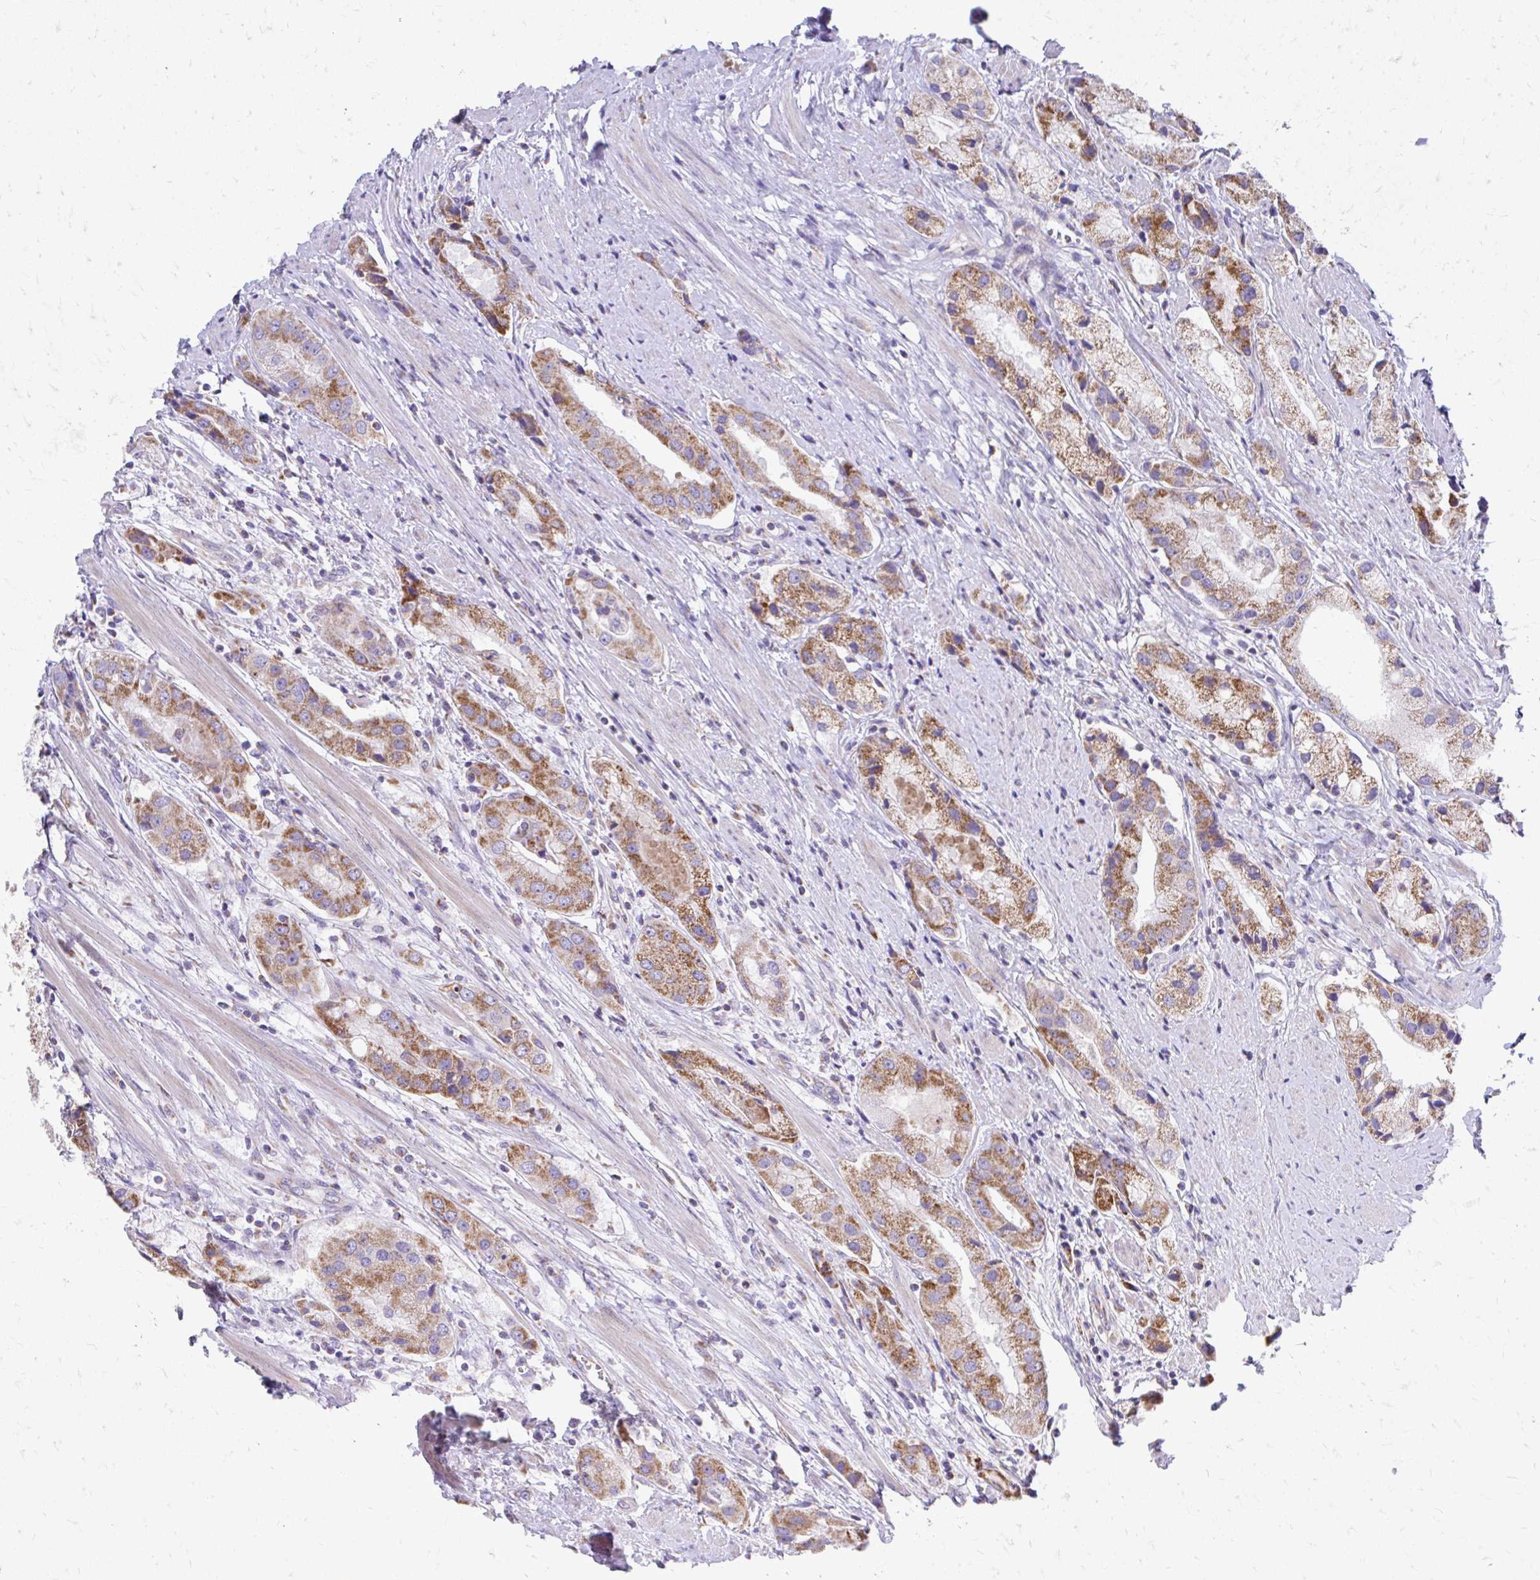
{"staining": {"intensity": "moderate", "quantity": "25%-75%", "location": "cytoplasmic/membranous"}, "tissue": "prostate cancer", "cell_type": "Tumor cells", "image_type": "cancer", "snomed": [{"axis": "morphology", "description": "Adenocarcinoma, Low grade"}, {"axis": "topography", "description": "Prostate"}], "caption": "Prostate adenocarcinoma (low-grade) stained with DAB (3,3'-diaminobenzidine) immunohistochemistry (IHC) displays medium levels of moderate cytoplasmic/membranous positivity in approximately 25%-75% of tumor cells.", "gene": "MRPL19", "patient": {"sex": "male", "age": 69}}